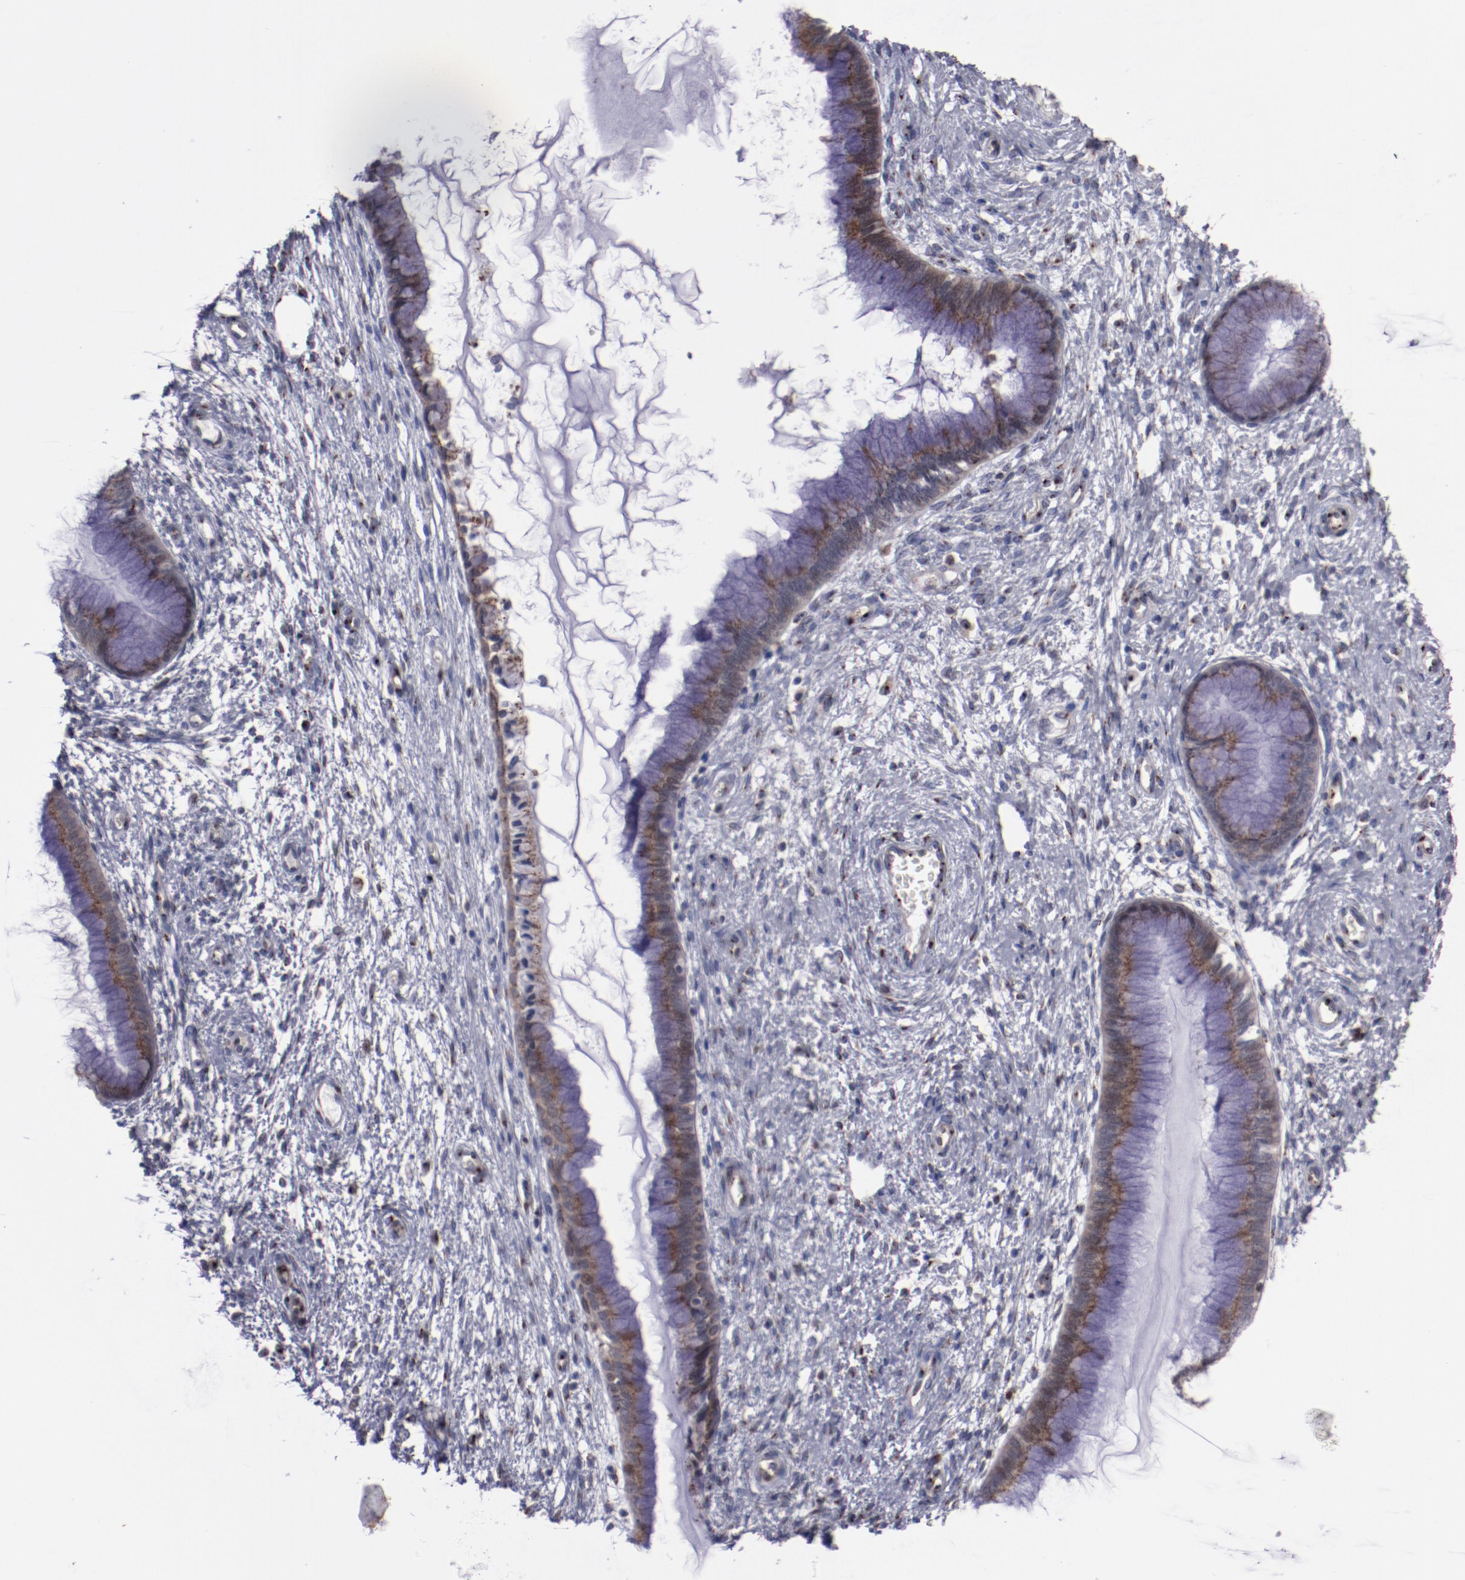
{"staining": {"intensity": "moderate", "quantity": ">75%", "location": "cytoplasmic/membranous"}, "tissue": "cervix", "cell_type": "Glandular cells", "image_type": "normal", "snomed": [{"axis": "morphology", "description": "Normal tissue, NOS"}, {"axis": "topography", "description": "Cervix"}], "caption": "Immunohistochemical staining of normal human cervix exhibits moderate cytoplasmic/membranous protein staining in approximately >75% of glandular cells. The staining was performed using DAB, with brown indicating positive protein expression. Nuclei are stained blue with hematoxylin.", "gene": "GOLIM4", "patient": {"sex": "female", "age": 55}}